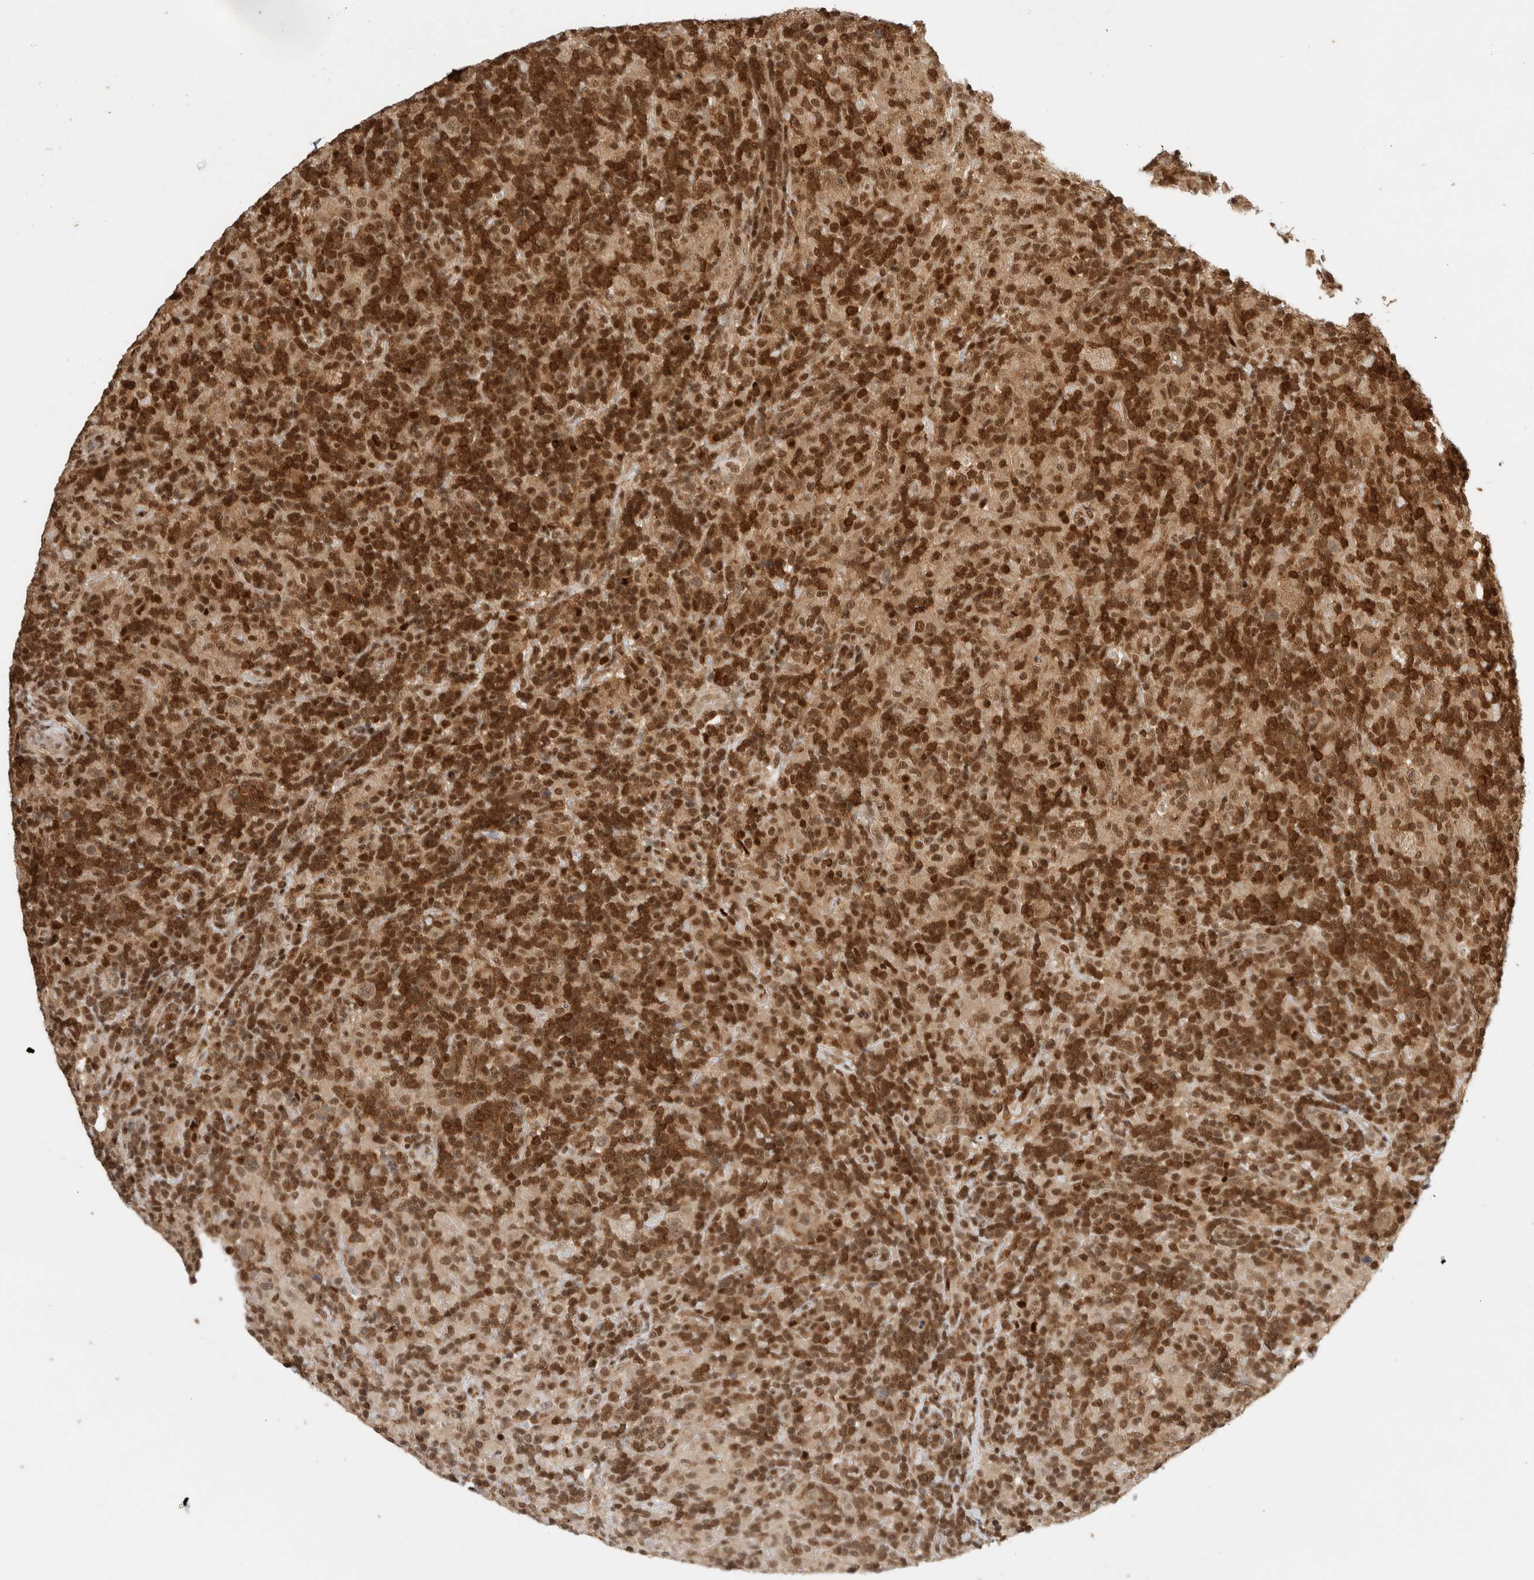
{"staining": {"intensity": "weak", "quantity": ">75%", "location": "nuclear"}, "tissue": "lymphoma", "cell_type": "Tumor cells", "image_type": "cancer", "snomed": [{"axis": "morphology", "description": "Hodgkin's disease, NOS"}, {"axis": "topography", "description": "Lymph node"}], "caption": "The micrograph shows a brown stain indicating the presence of a protein in the nuclear of tumor cells in Hodgkin's disease. (DAB IHC with brightfield microscopy, high magnification).", "gene": "SNRNP40", "patient": {"sex": "male", "age": 70}}